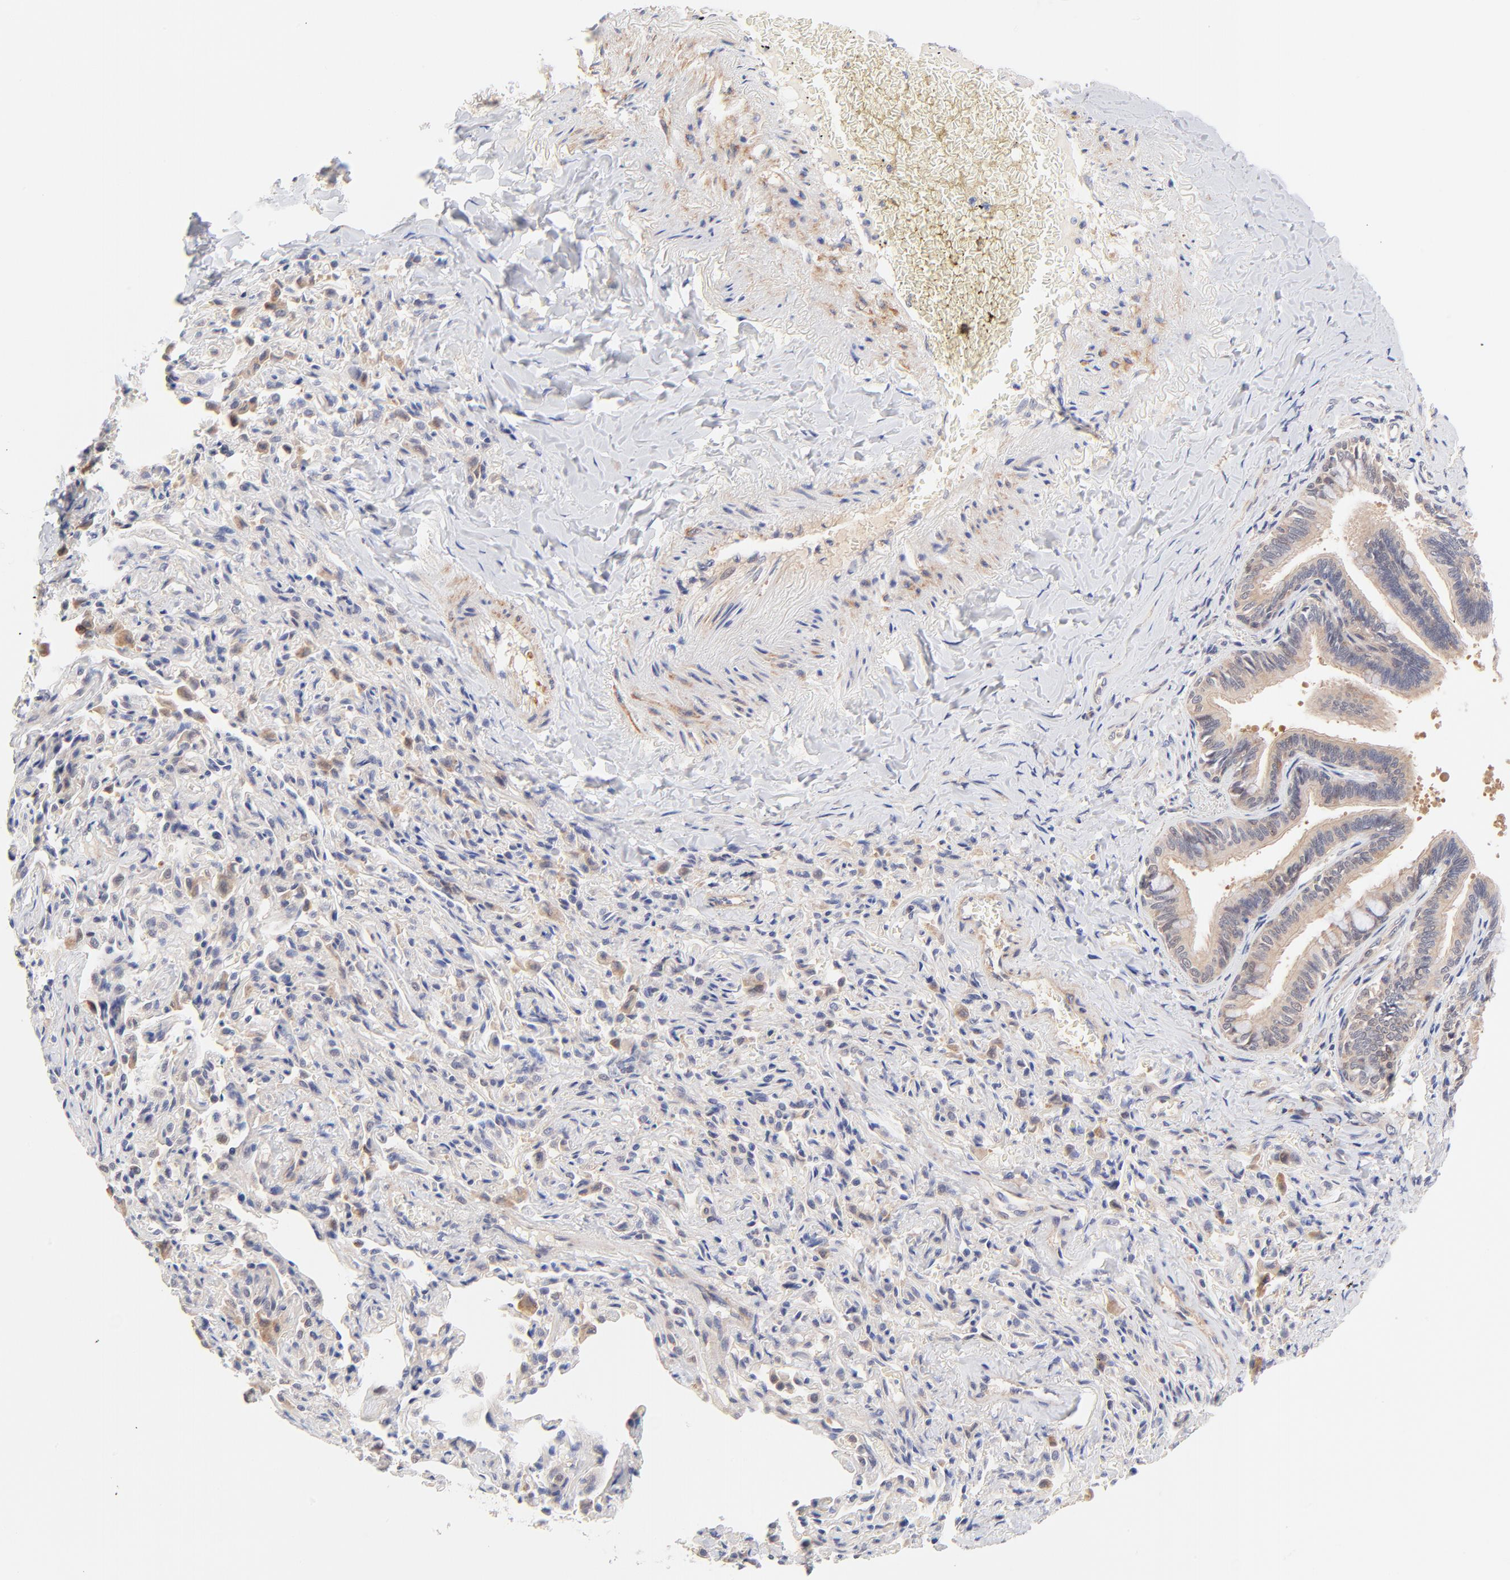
{"staining": {"intensity": "moderate", "quantity": ">75%", "location": "cytoplasmic/membranous"}, "tissue": "bronchus", "cell_type": "Respiratory epithelial cells", "image_type": "normal", "snomed": [{"axis": "morphology", "description": "Normal tissue, NOS"}, {"axis": "topography", "description": "Lung"}], "caption": "Human bronchus stained with a brown dye shows moderate cytoplasmic/membranous positive positivity in approximately >75% of respiratory epithelial cells.", "gene": "TXNL1", "patient": {"sex": "male", "age": 64}}